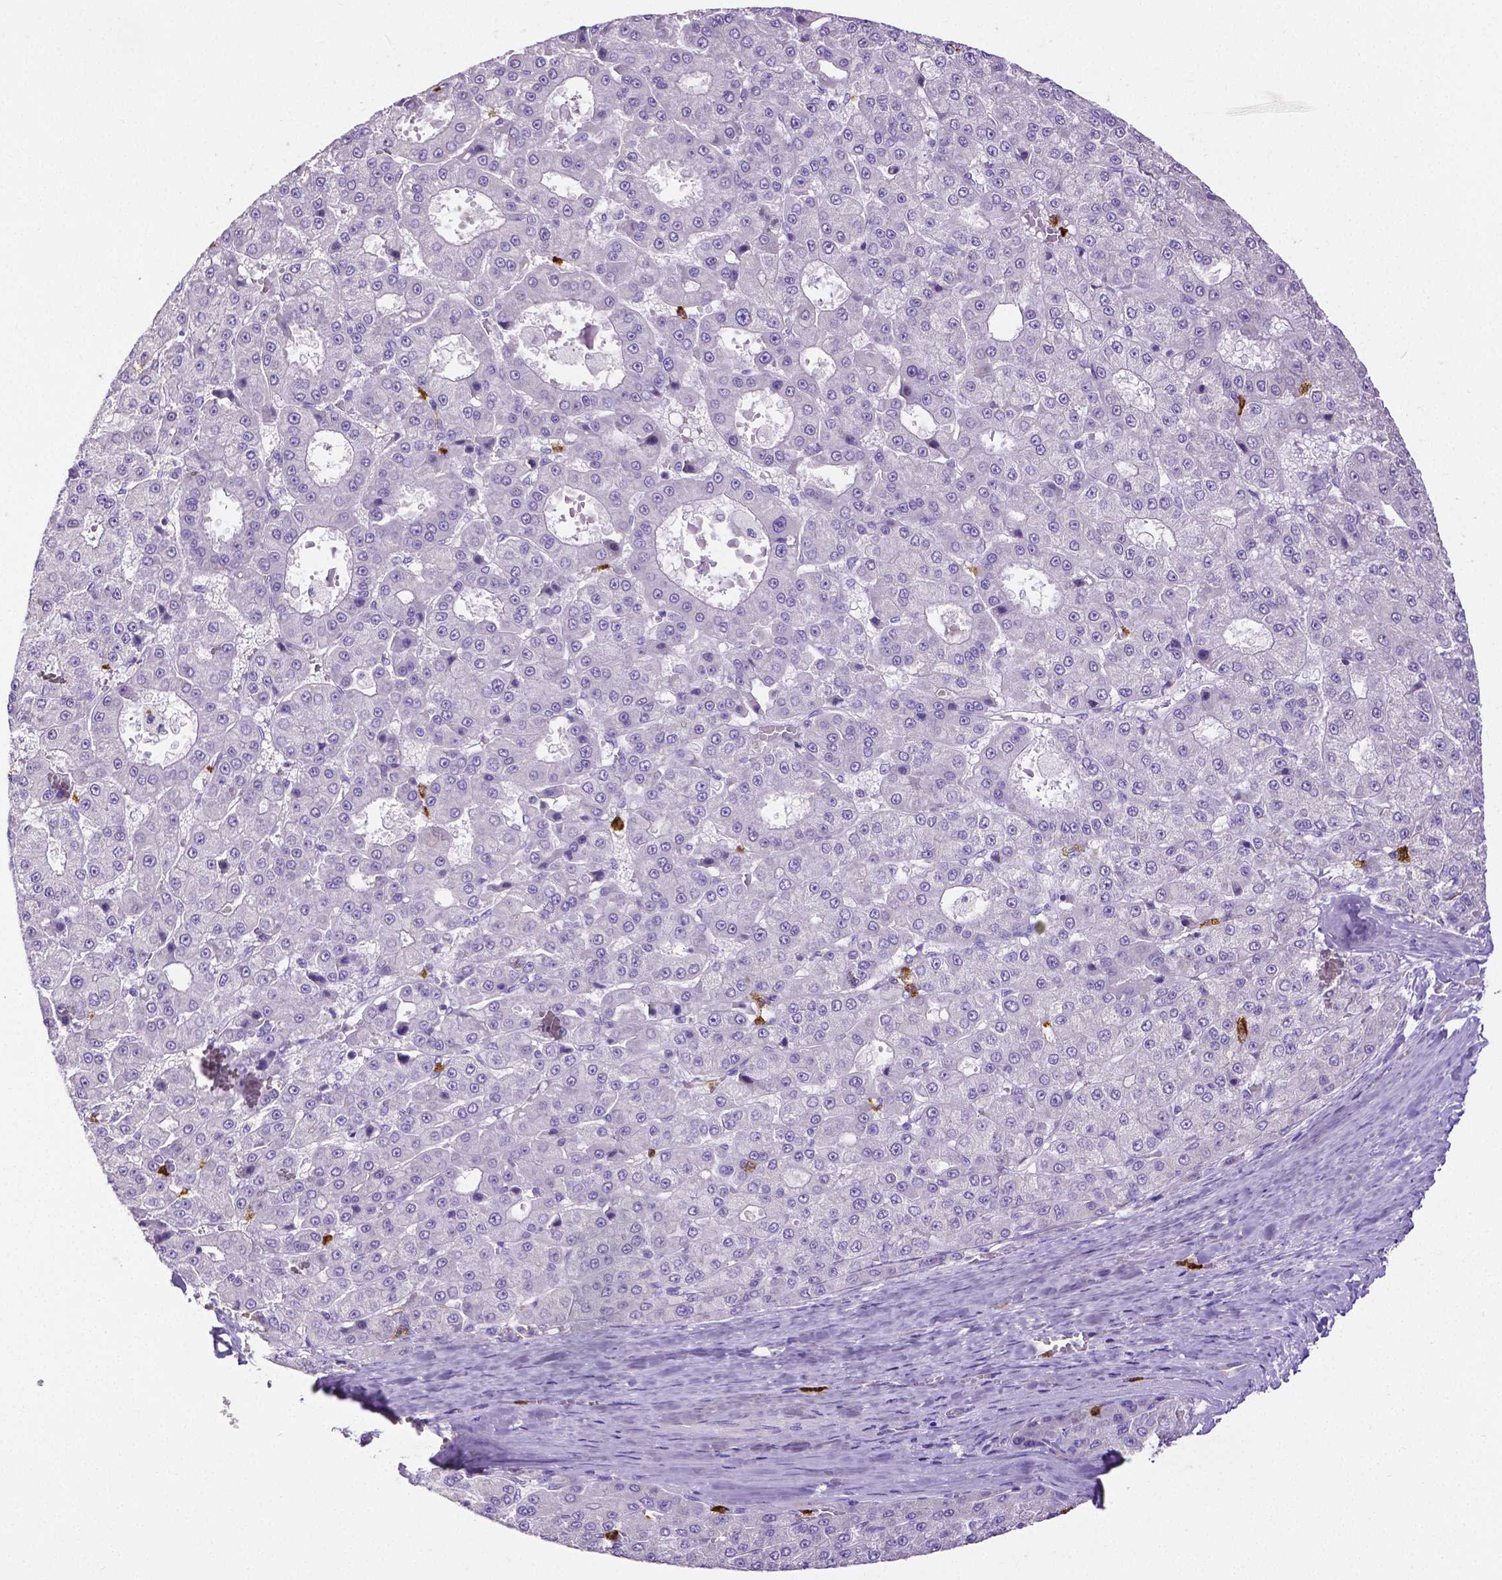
{"staining": {"intensity": "negative", "quantity": "none", "location": "none"}, "tissue": "liver cancer", "cell_type": "Tumor cells", "image_type": "cancer", "snomed": [{"axis": "morphology", "description": "Carcinoma, Hepatocellular, NOS"}, {"axis": "topography", "description": "Liver"}], "caption": "A high-resolution photomicrograph shows immunohistochemistry (IHC) staining of liver cancer, which demonstrates no significant staining in tumor cells.", "gene": "MMP9", "patient": {"sex": "male", "age": 70}}